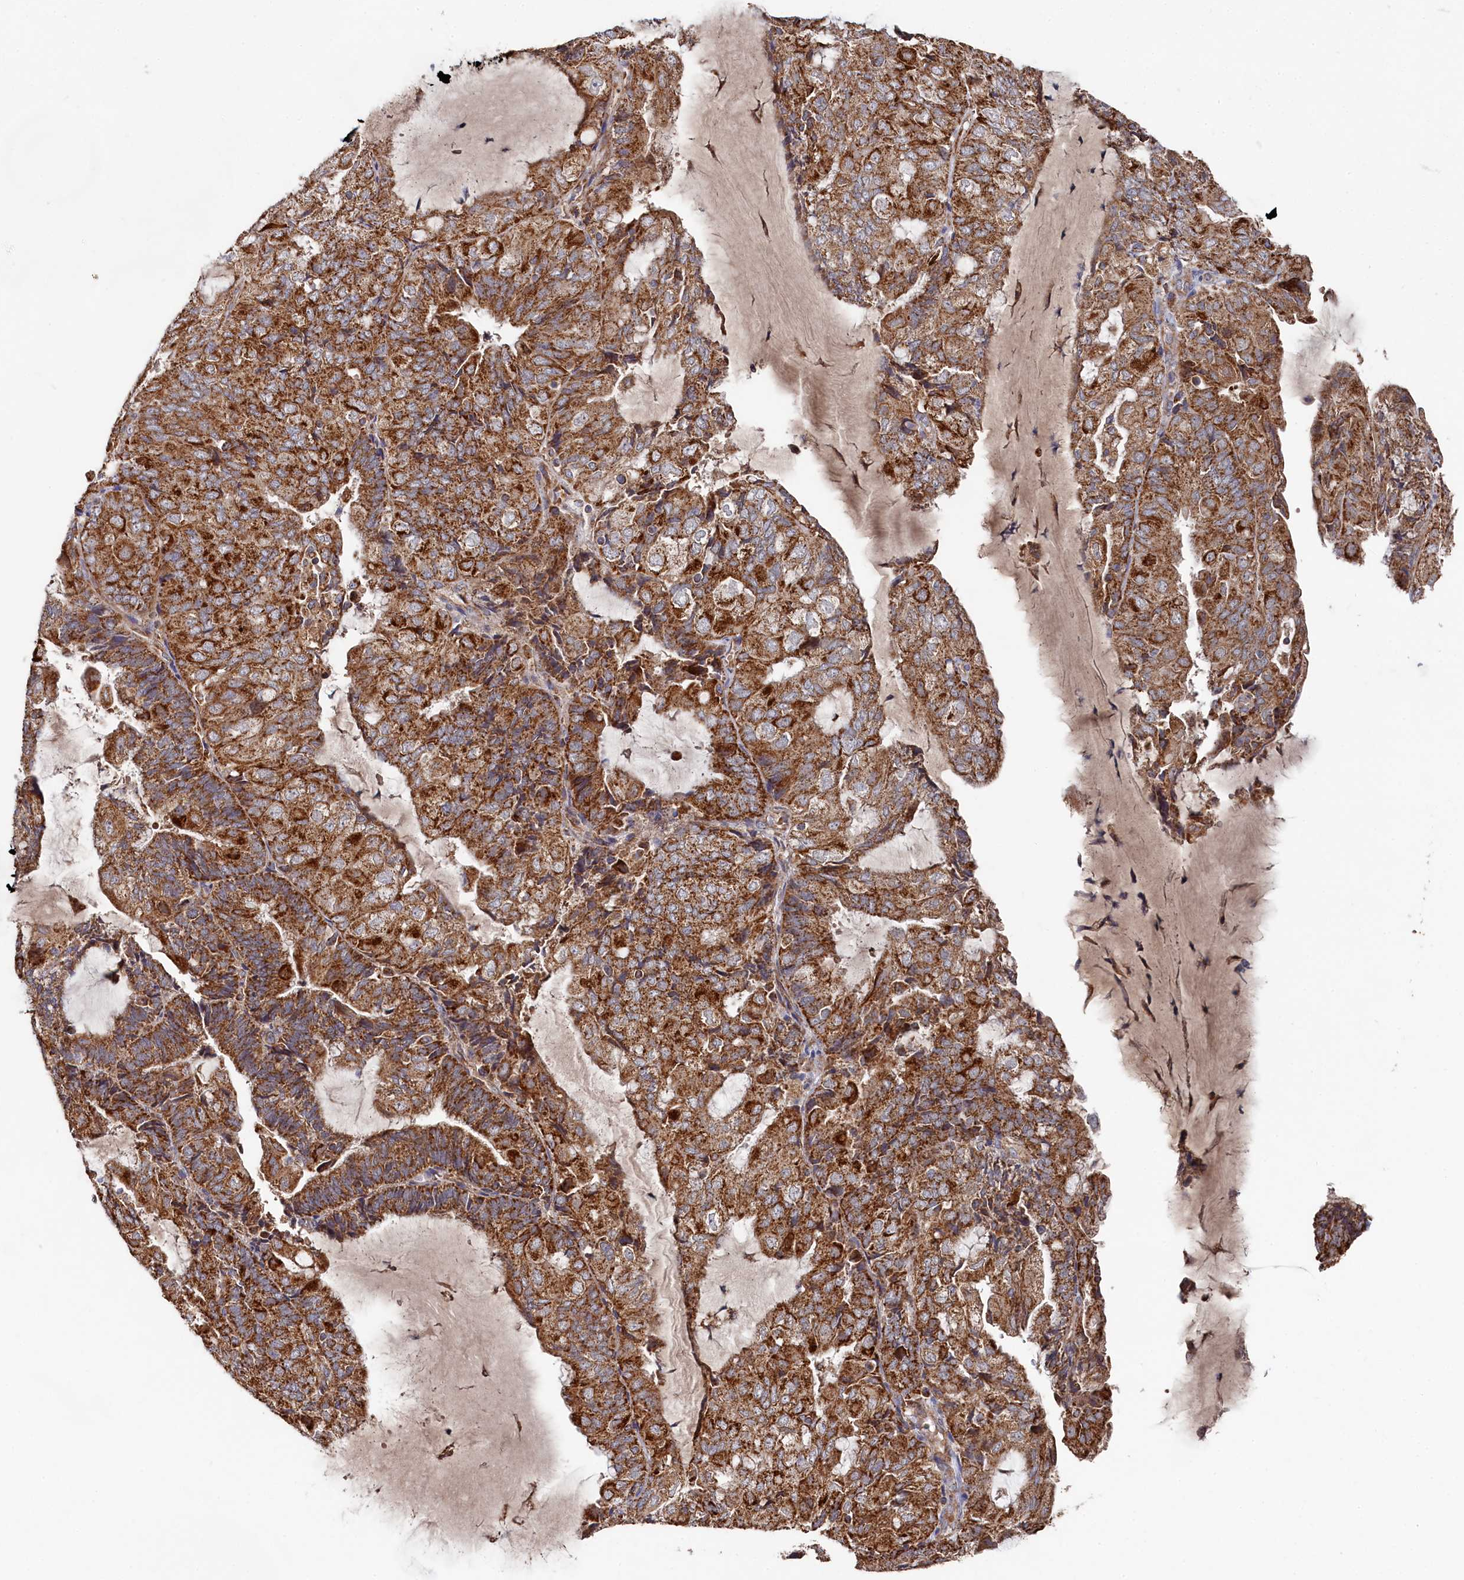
{"staining": {"intensity": "strong", "quantity": ">75%", "location": "cytoplasmic/membranous"}, "tissue": "endometrial cancer", "cell_type": "Tumor cells", "image_type": "cancer", "snomed": [{"axis": "morphology", "description": "Adenocarcinoma, NOS"}, {"axis": "topography", "description": "Endometrium"}], "caption": "Adenocarcinoma (endometrial) stained with a brown dye demonstrates strong cytoplasmic/membranous positive expression in about >75% of tumor cells.", "gene": "HAUS2", "patient": {"sex": "female", "age": 81}}